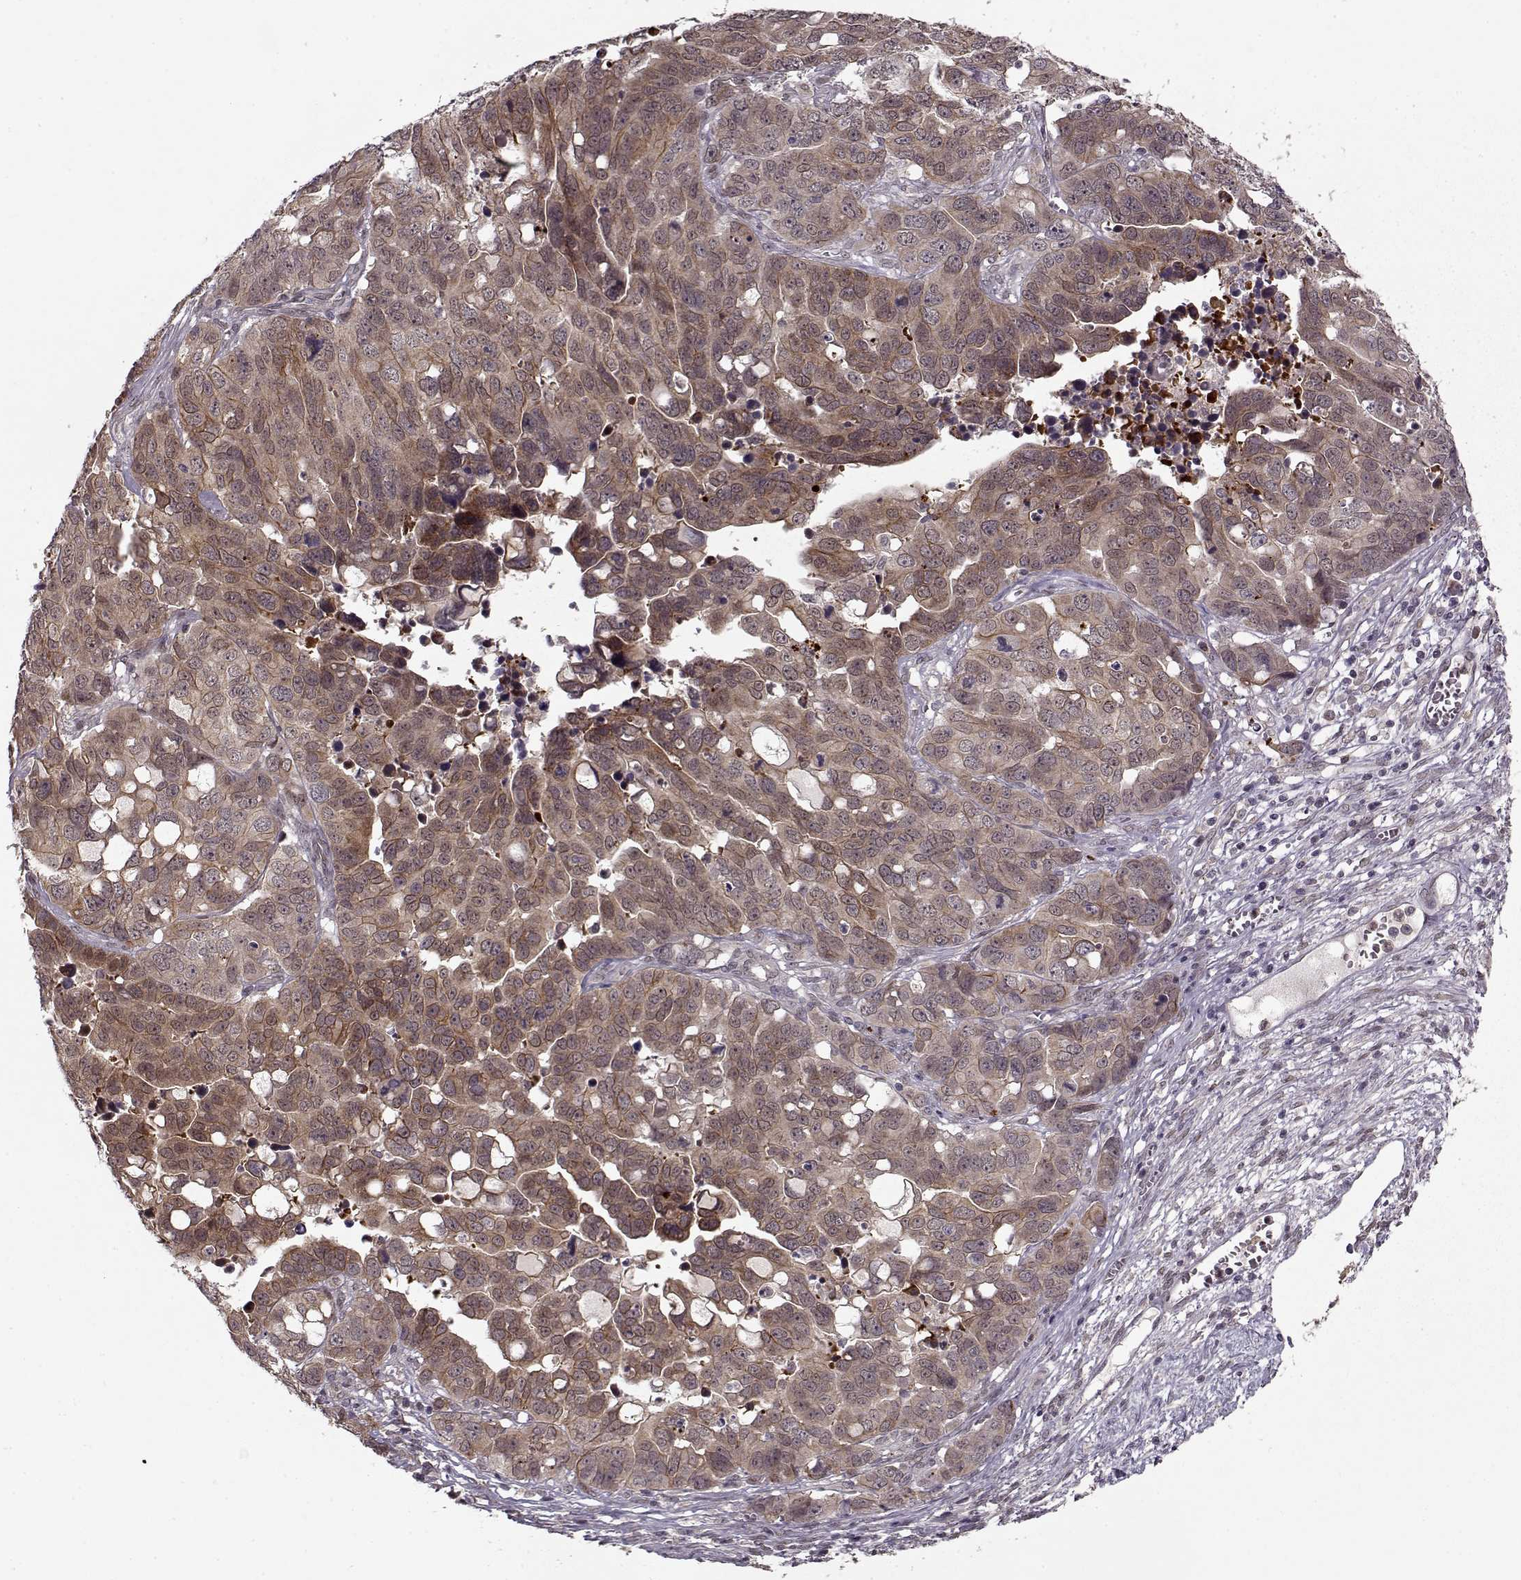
{"staining": {"intensity": "strong", "quantity": "25%-75%", "location": "cytoplasmic/membranous"}, "tissue": "ovarian cancer", "cell_type": "Tumor cells", "image_type": "cancer", "snomed": [{"axis": "morphology", "description": "Carcinoma, endometroid"}, {"axis": "topography", "description": "Ovary"}], "caption": "Immunohistochemical staining of ovarian cancer exhibits high levels of strong cytoplasmic/membranous protein staining in about 25%-75% of tumor cells.", "gene": "DENND4B", "patient": {"sex": "female", "age": 78}}